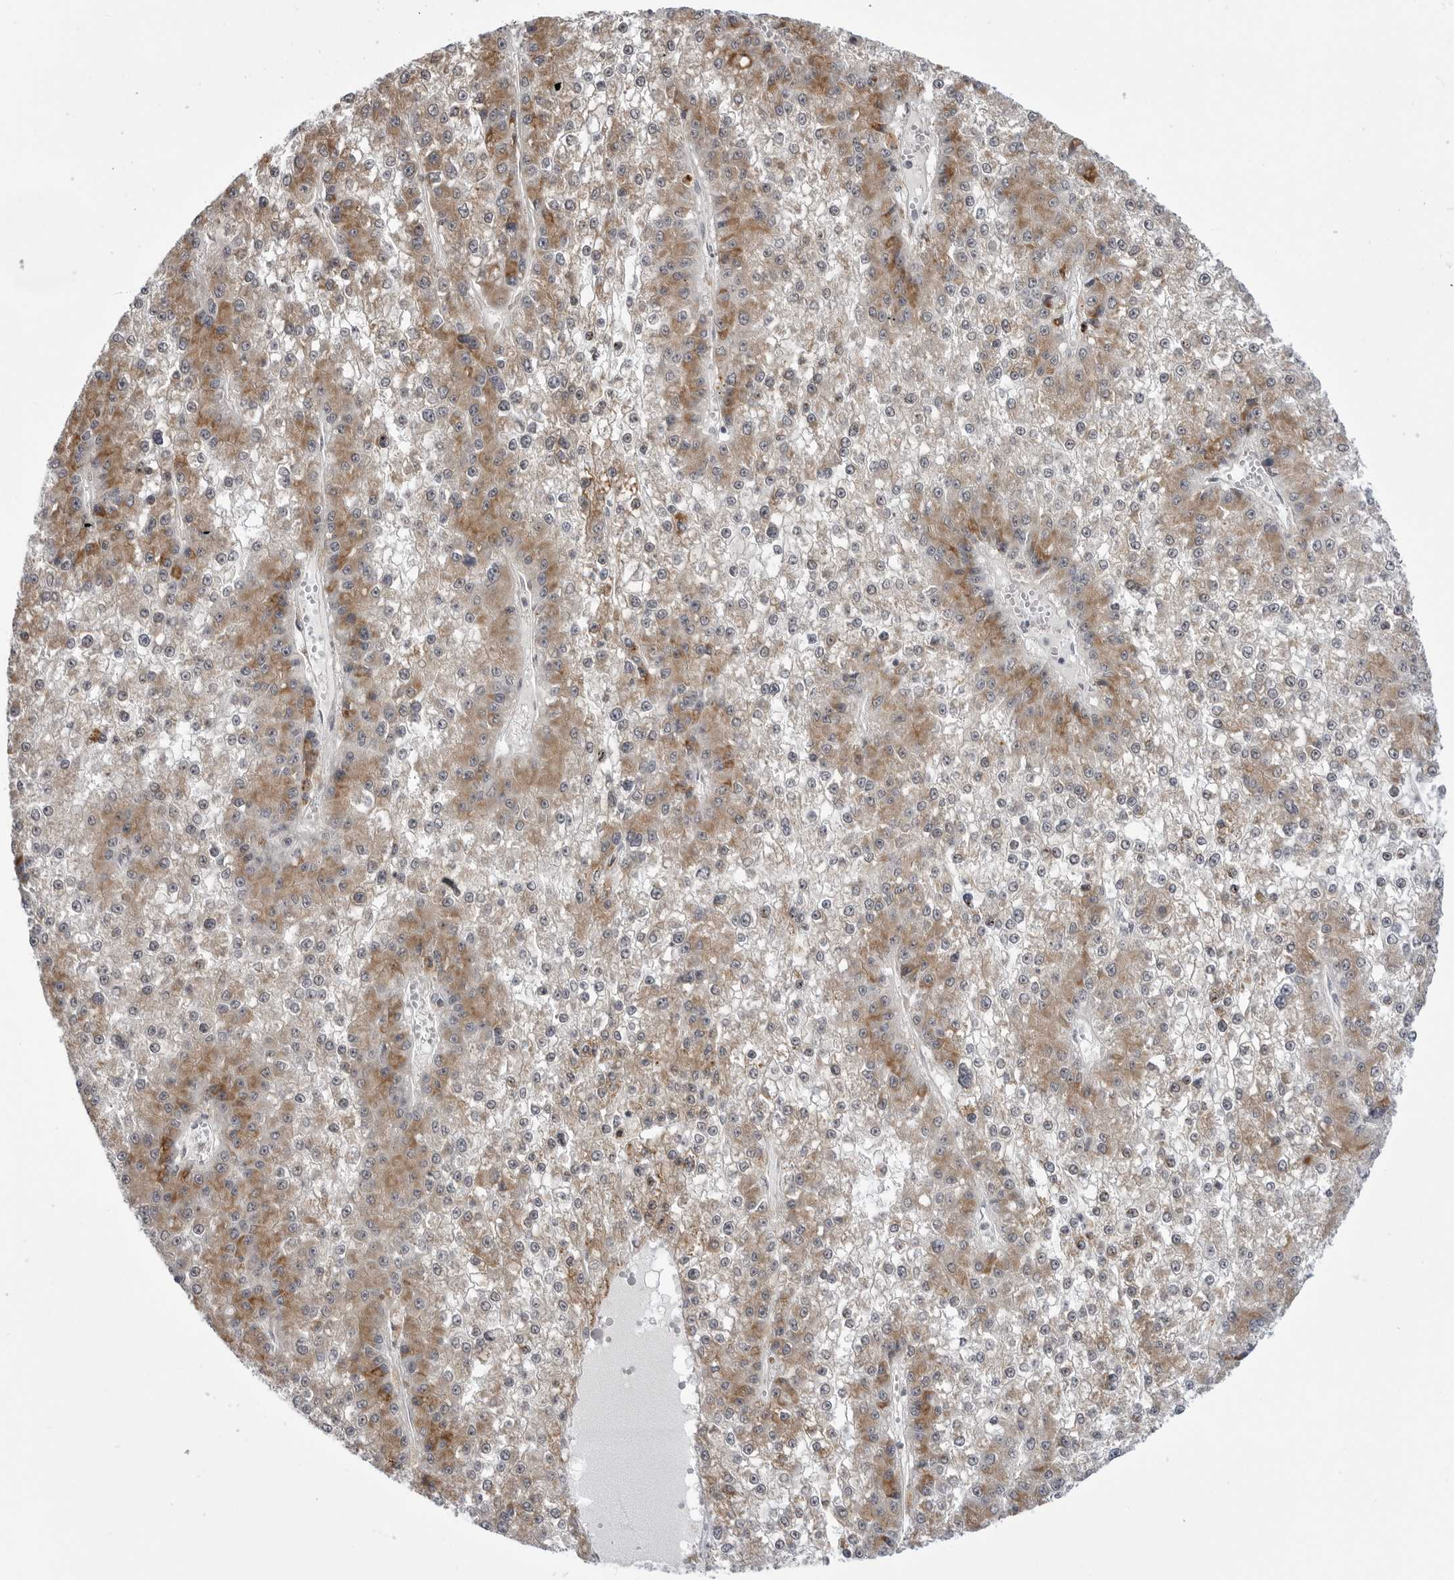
{"staining": {"intensity": "moderate", "quantity": "25%-75%", "location": "cytoplasmic/membranous"}, "tissue": "liver cancer", "cell_type": "Tumor cells", "image_type": "cancer", "snomed": [{"axis": "morphology", "description": "Carcinoma, Hepatocellular, NOS"}, {"axis": "topography", "description": "Liver"}], "caption": "Liver cancer (hepatocellular carcinoma) tissue exhibits moderate cytoplasmic/membranous staining in about 25%-75% of tumor cells, visualized by immunohistochemistry. The protein is shown in brown color, while the nuclei are stained blue.", "gene": "CCDC18", "patient": {"sex": "female", "age": 73}}